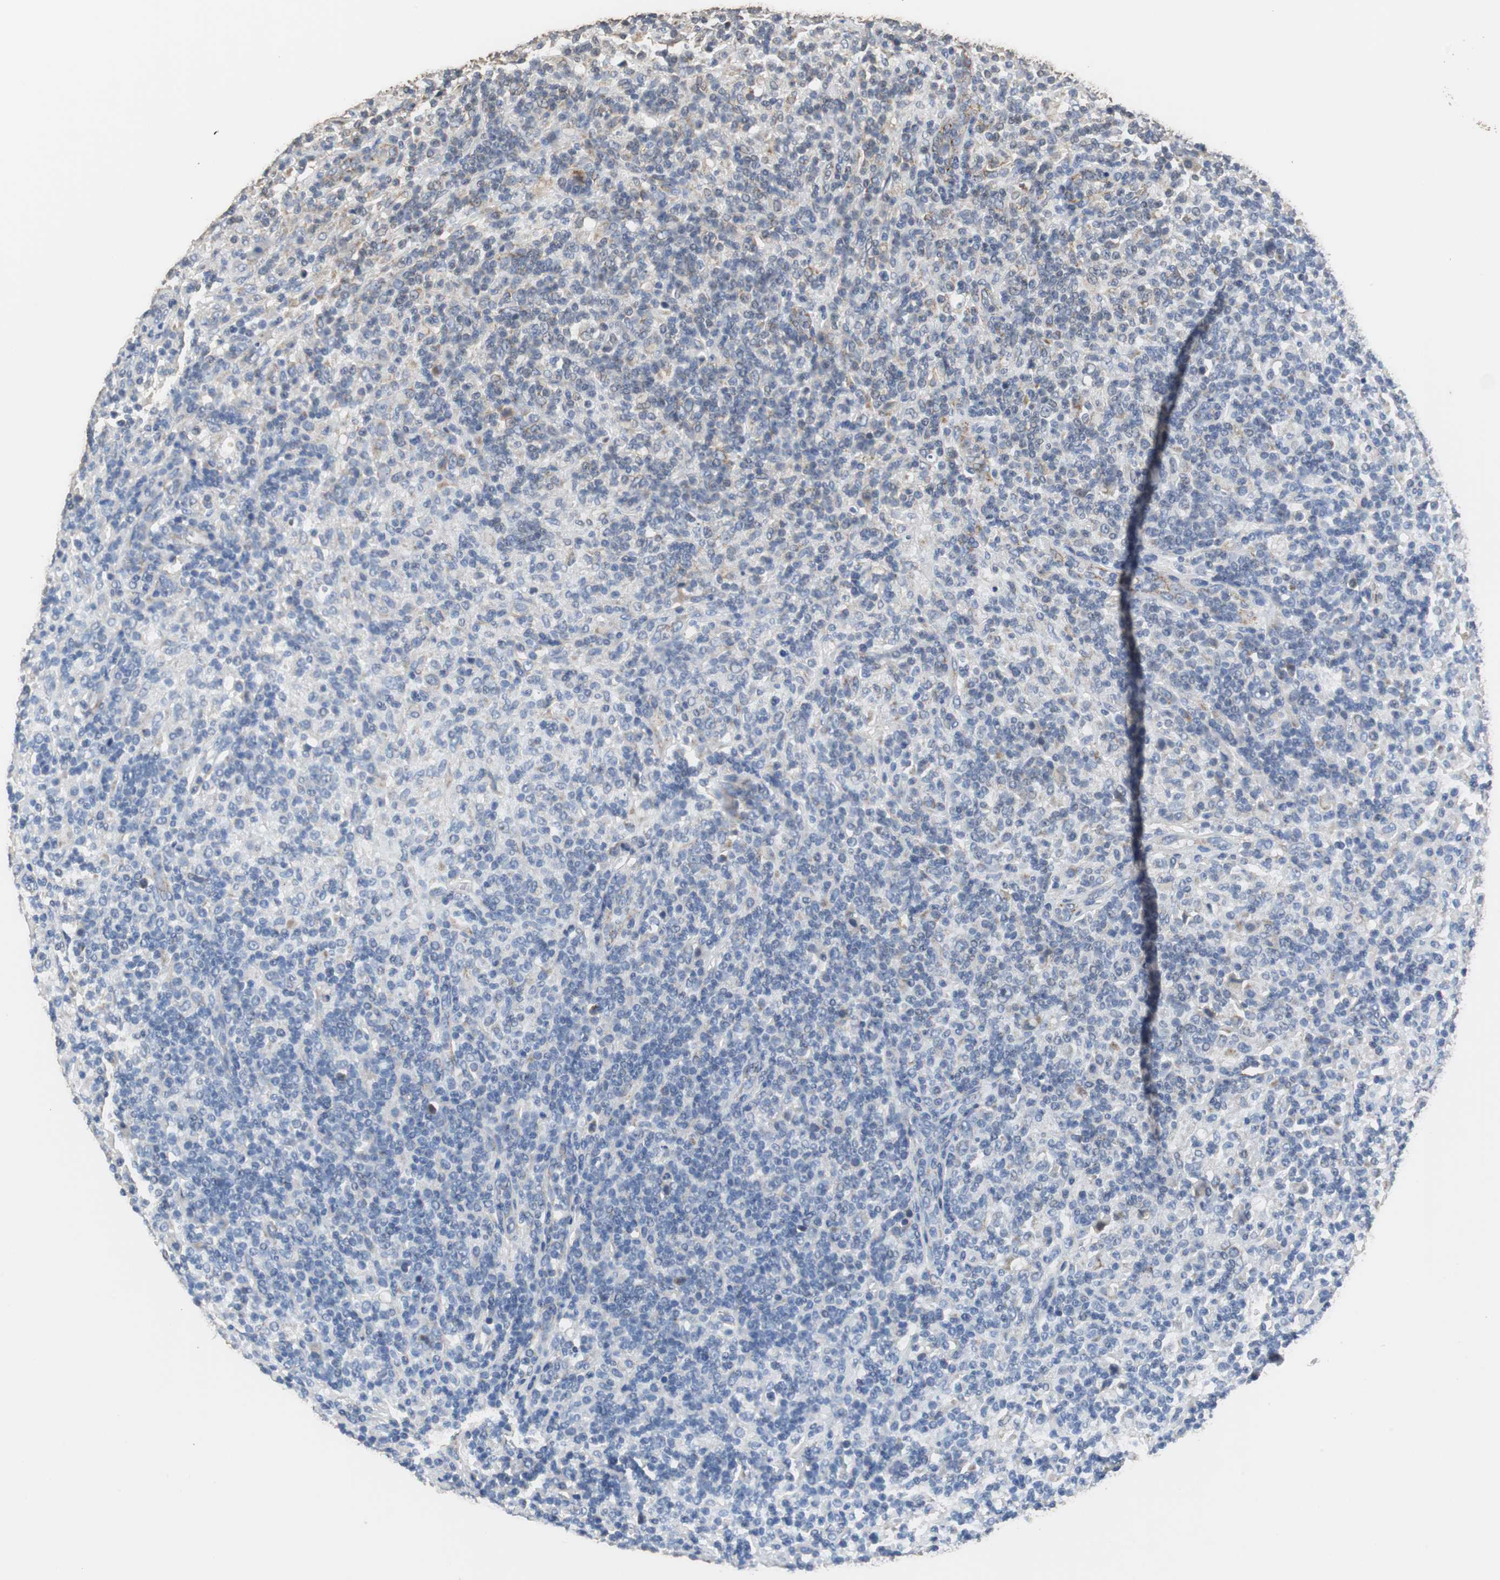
{"staining": {"intensity": "weak", "quantity": "<25%", "location": "cytoplasmic/membranous"}, "tissue": "lymphoma", "cell_type": "Tumor cells", "image_type": "cancer", "snomed": [{"axis": "morphology", "description": "Hodgkin's disease, NOS"}, {"axis": "topography", "description": "Lymph node"}], "caption": "A micrograph of Hodgkin's disease stained for a protein exhibits no brown staining in tumor cells.", "gene": "HMGCL", "patient": {"sex": "male", "age": 70}}